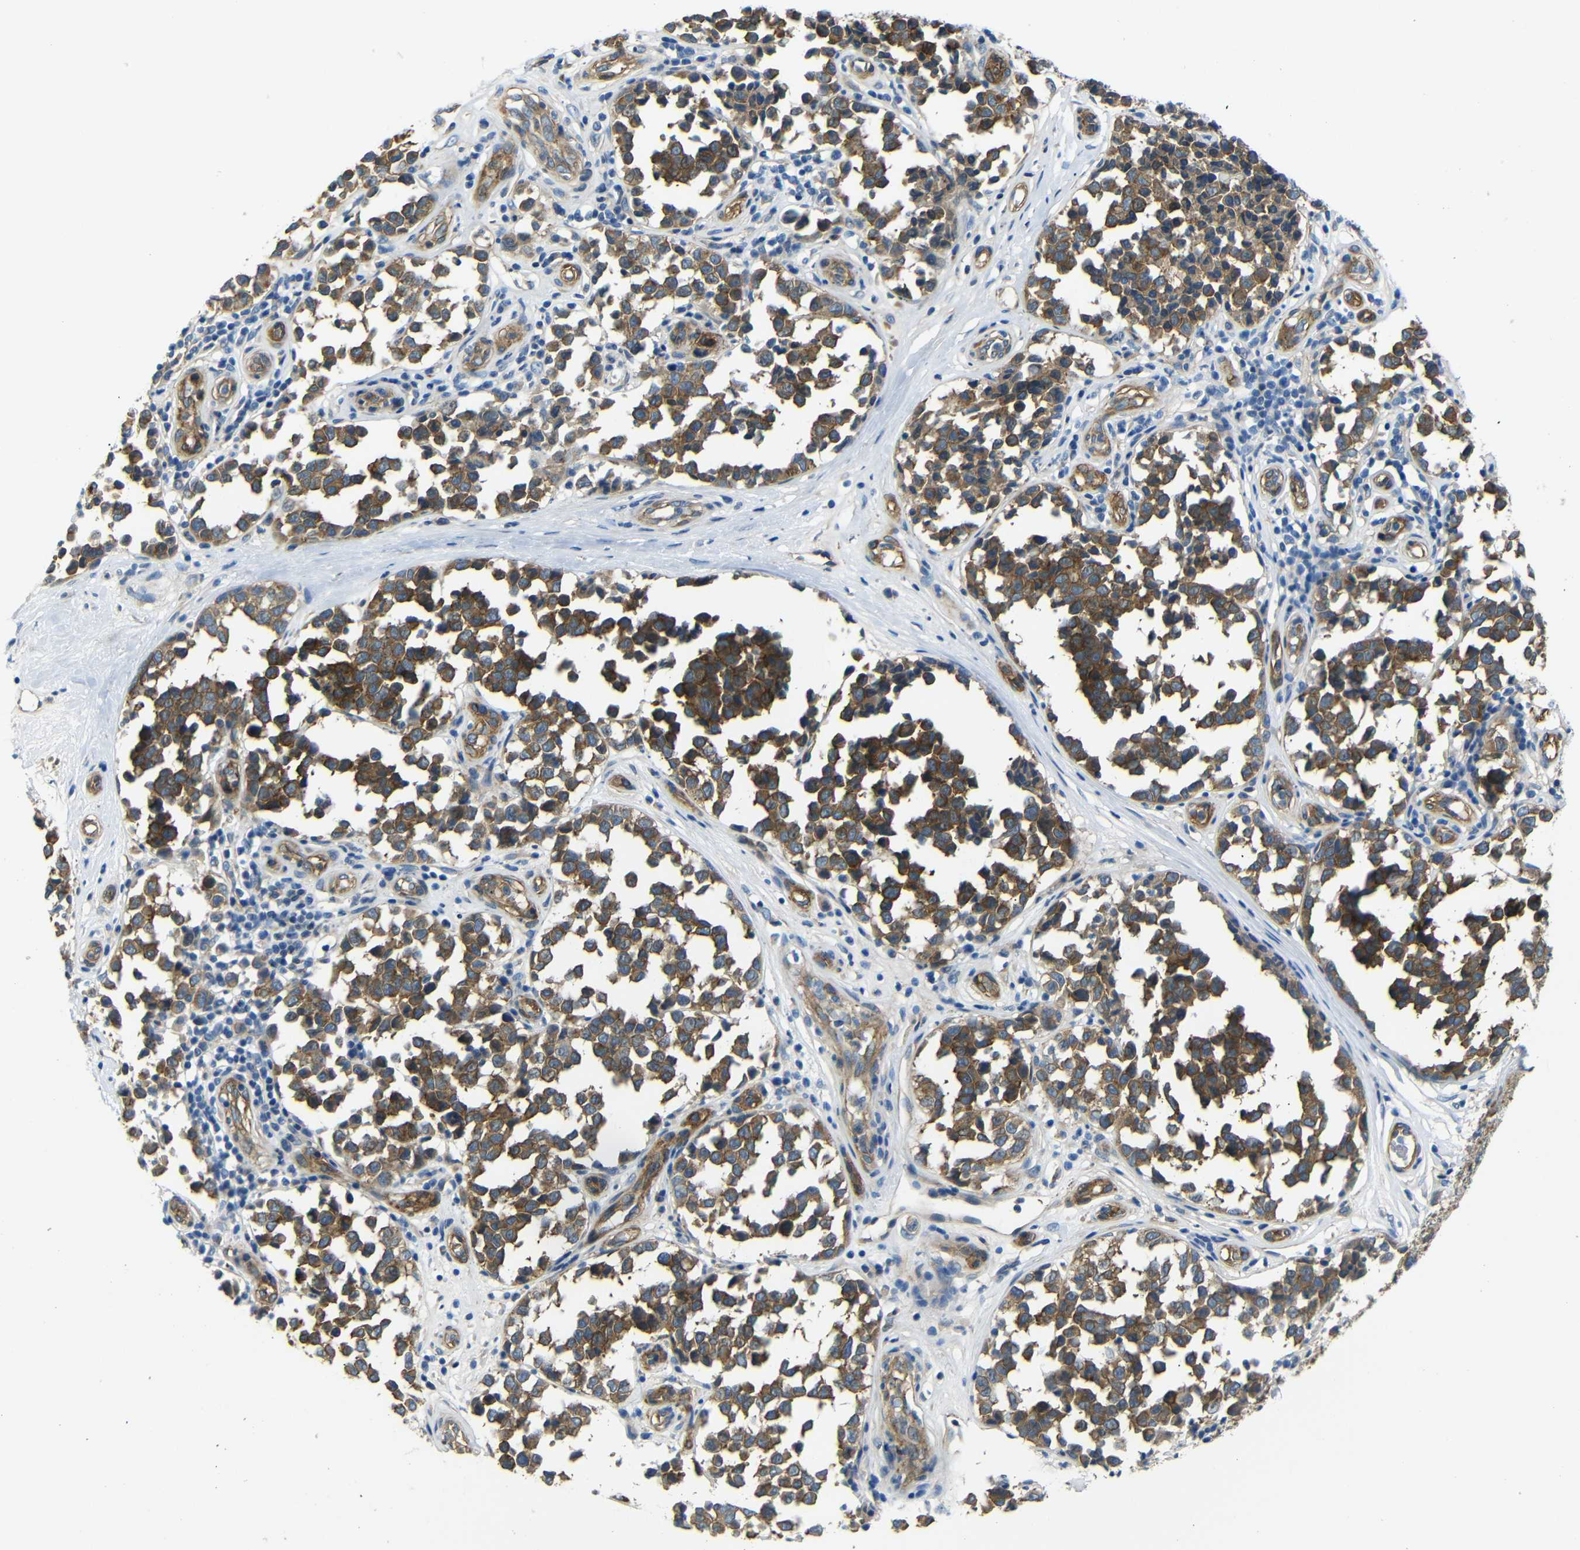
{"staining": {"intensity": "moderate", "quantity": ">75%", "location": "cytoplasmic/membranous"}, "tissue": "melanoma", "cell_type": "Tumor cells", "image_type": "cancer", "snomed": [{"axis": "morphology", "description": "Malignant melanoma, NOS"}, {"axis": "topography", "description": "Skin"}], "caption": "A brown stain labels moderate cytoplasmic/membranous positivity of a protein in human melanoma tumor cells.", "gene": "MYO1B", "patient": {"sex": "female", "age": 64}}